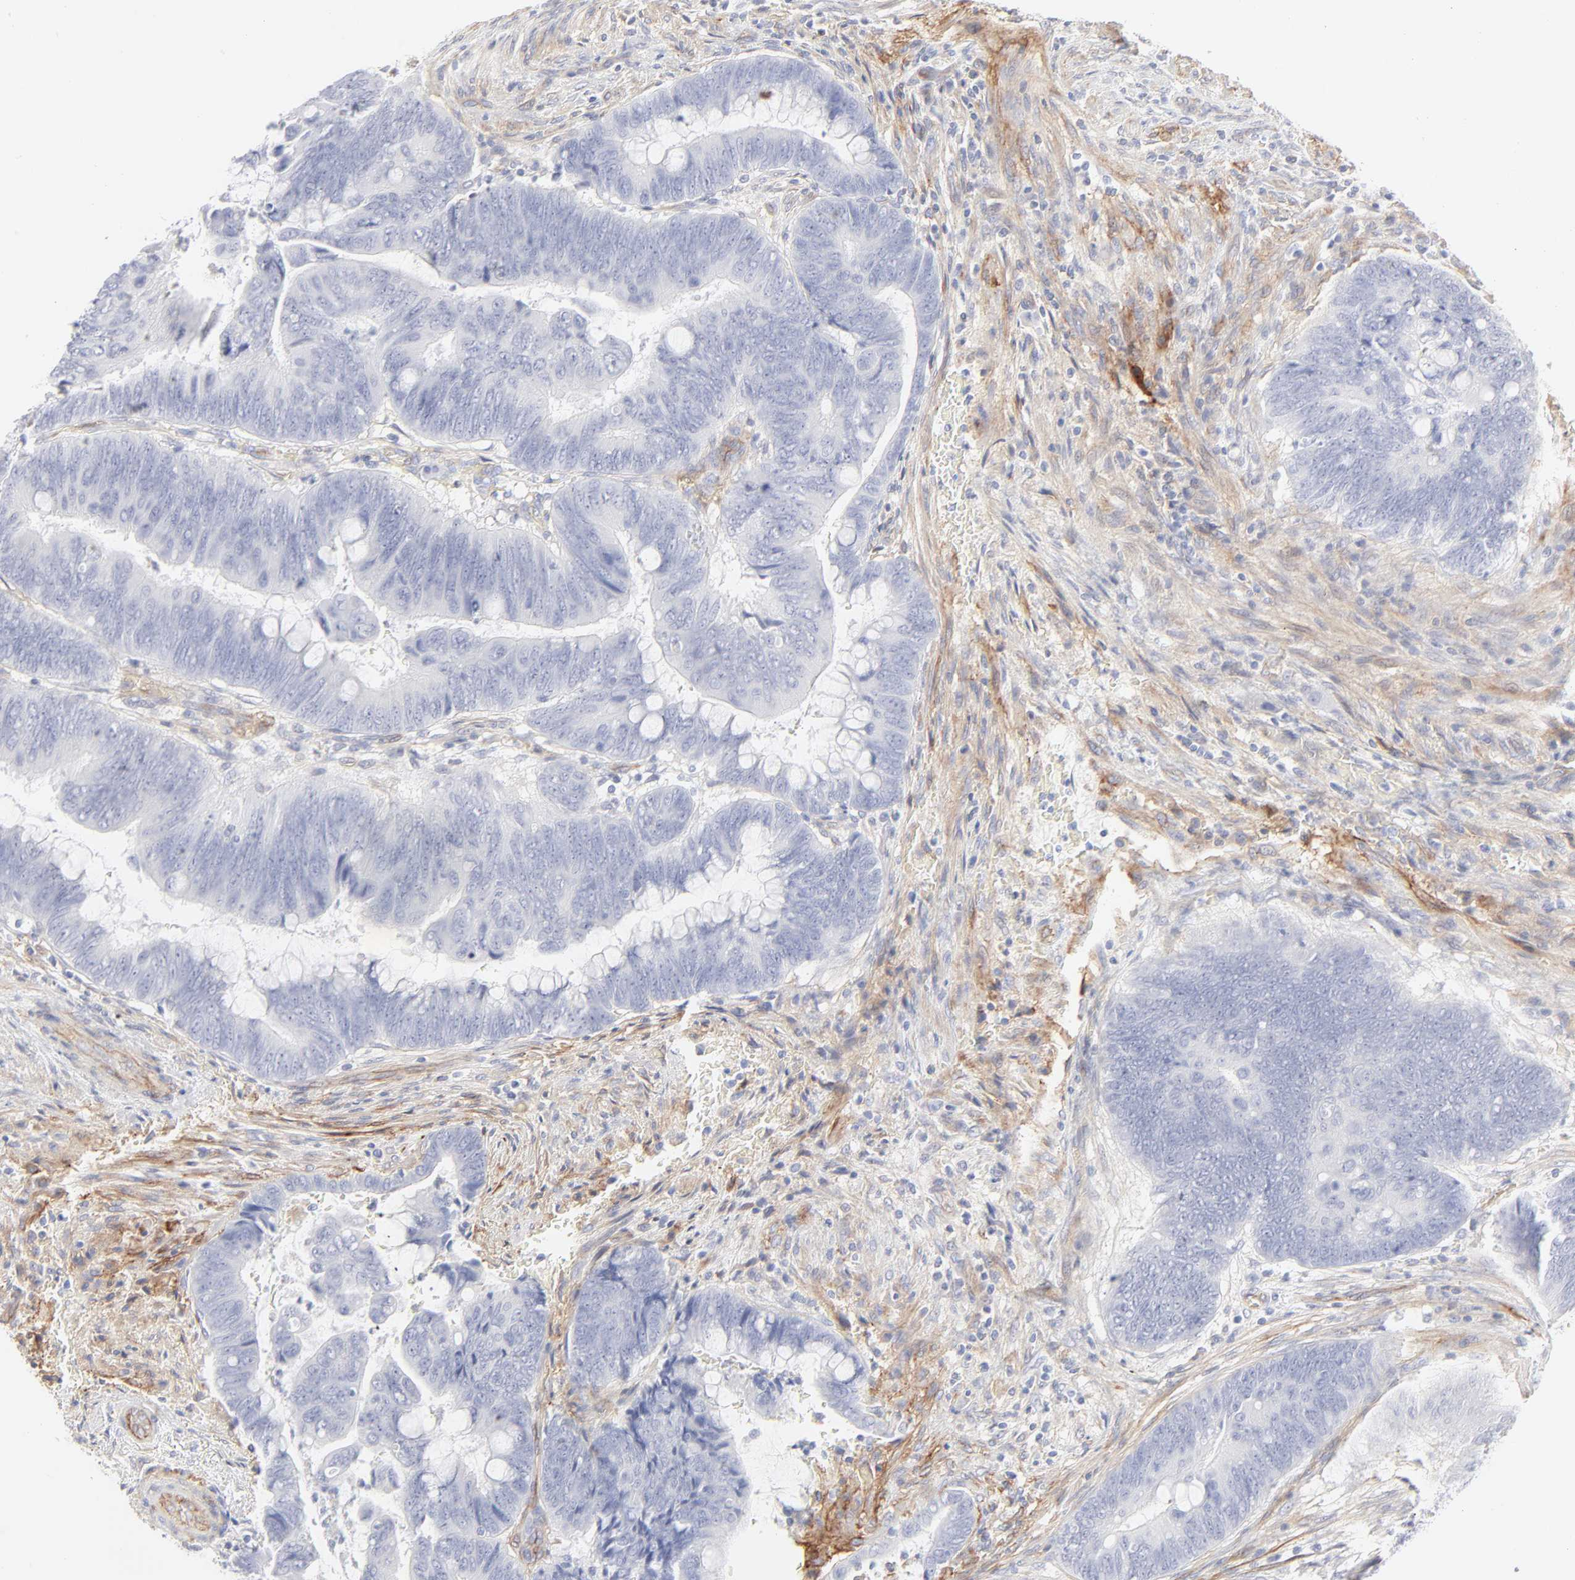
{"staining": {"intensity": "negative", "quantity": "none", "location": "none"}, "tissue": "colorectal cancer", "cell_type": "Tumor cells", "image_type": "cancer", "snomed": [{"axis": "morphology", "description": "Normal tissue, NOS"}, {"axis": "morphology", "description": "Adenocarcinoma, NOS"}, {"axis": "topography", "description": "Rectum"}], "caption": "IHC micrograph of neoplastic tissue: colorectal cancer (adenocarcinoma) stained with DAB (3,3'-diaminobenzidine) displays no significant protein positivity in tumor cells.", "gene": "ITGA5", "patient": {"sex": "male", "age": 92}}